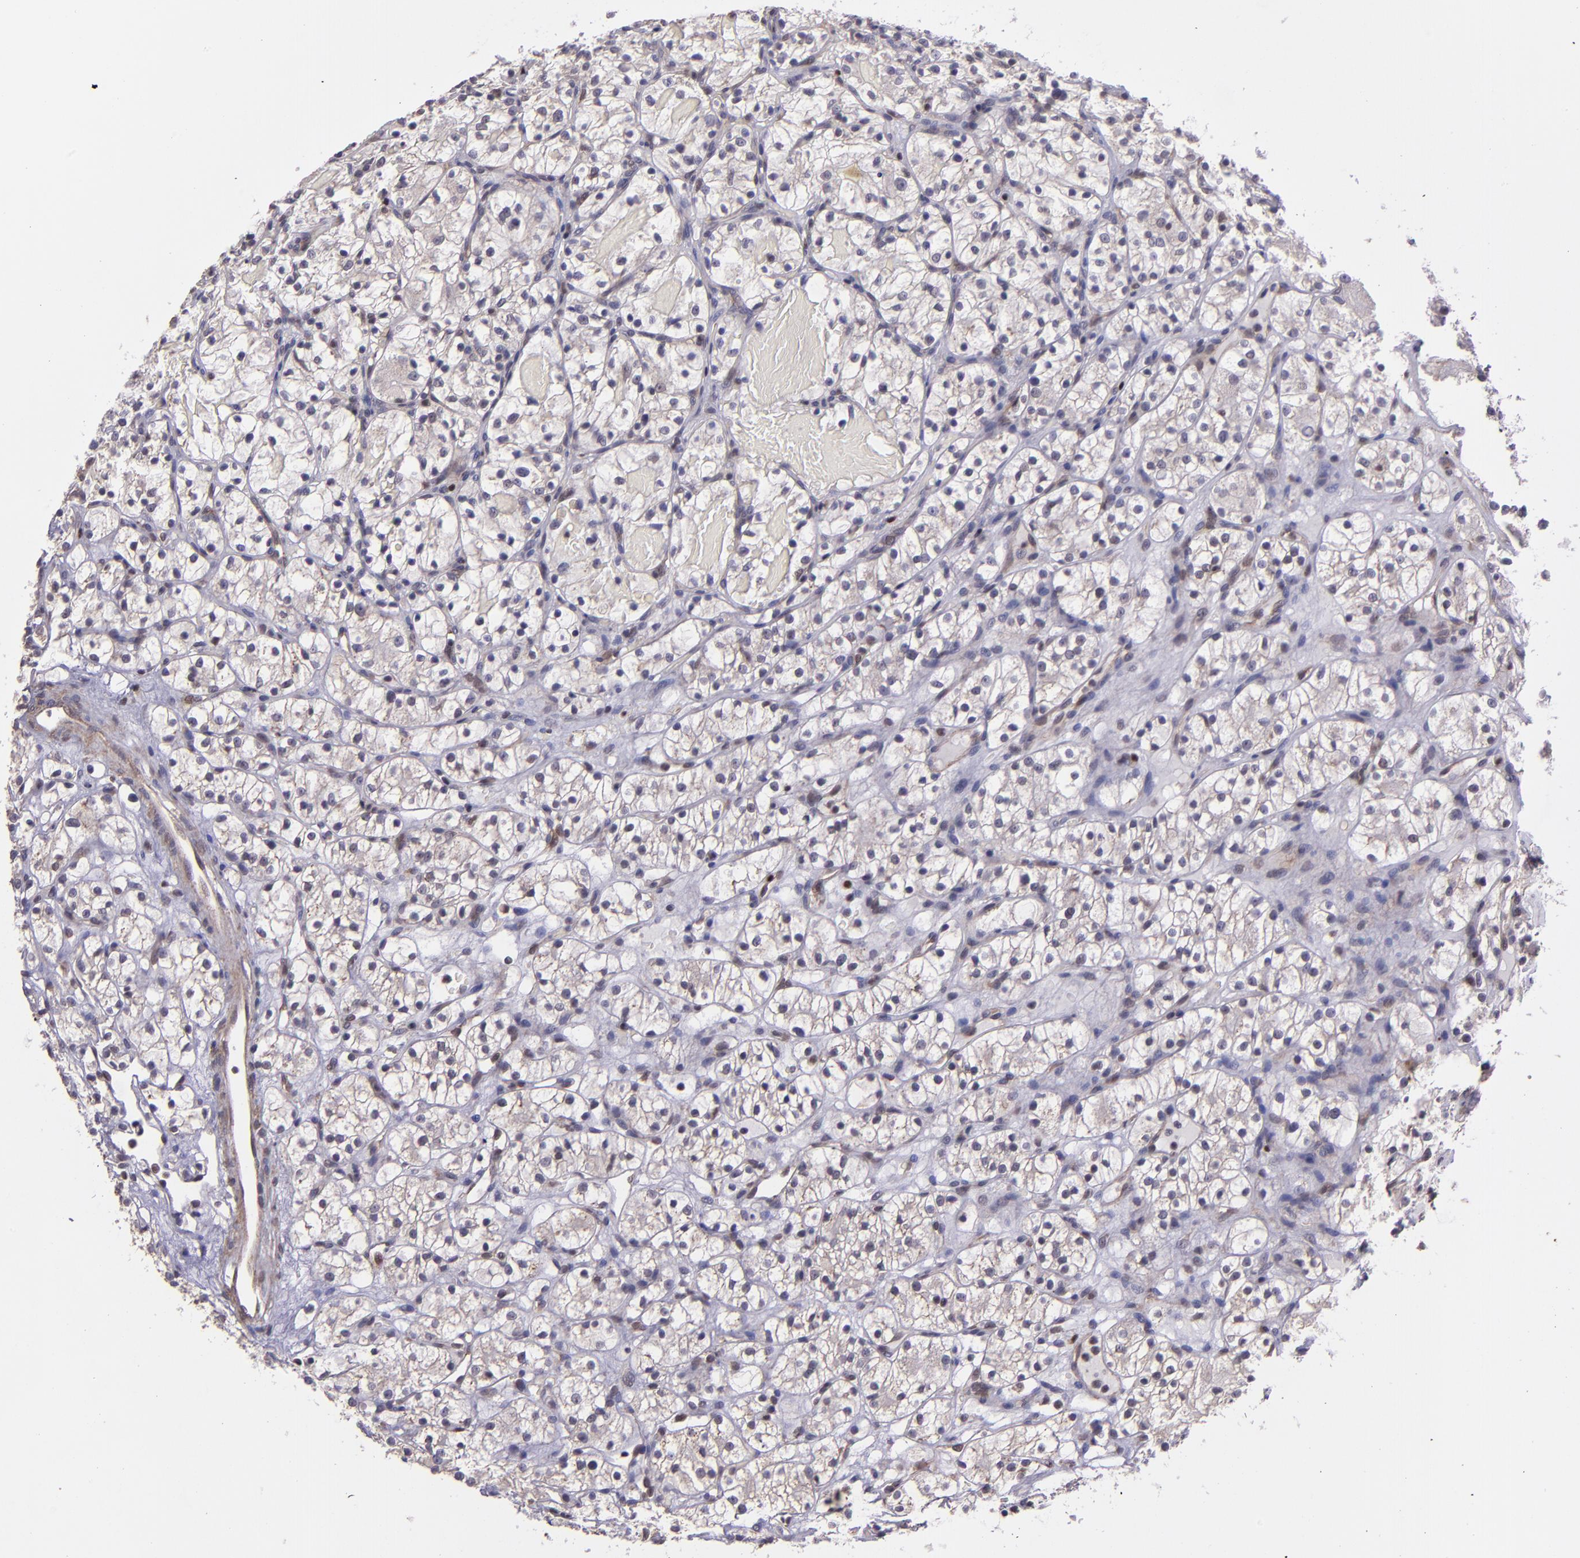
{"staining": {"intensity": "negative", "quantity": "none", "location": "none"}, "tissue": "renal cancer", "cell_type": "Tumor cells", "image_type": "cancer", "snomed": [{"axis": "morphology", "description": "Adenocarcinoma, NOS"}, {"axis": "topography", "description": "Kidney"}], "caption": "The immunohistochemistry (IHC) micrograph has no significant staining in tumor cells of renal adenocarcinoma tissue. The staining was performed using DAB to visualize the protein expression in brown, while the nuclei were stained in blue with hematoxylin (Magnification: 20x).", "gene": "ELF1", "patient": {"sex": "female", "age": 60}}